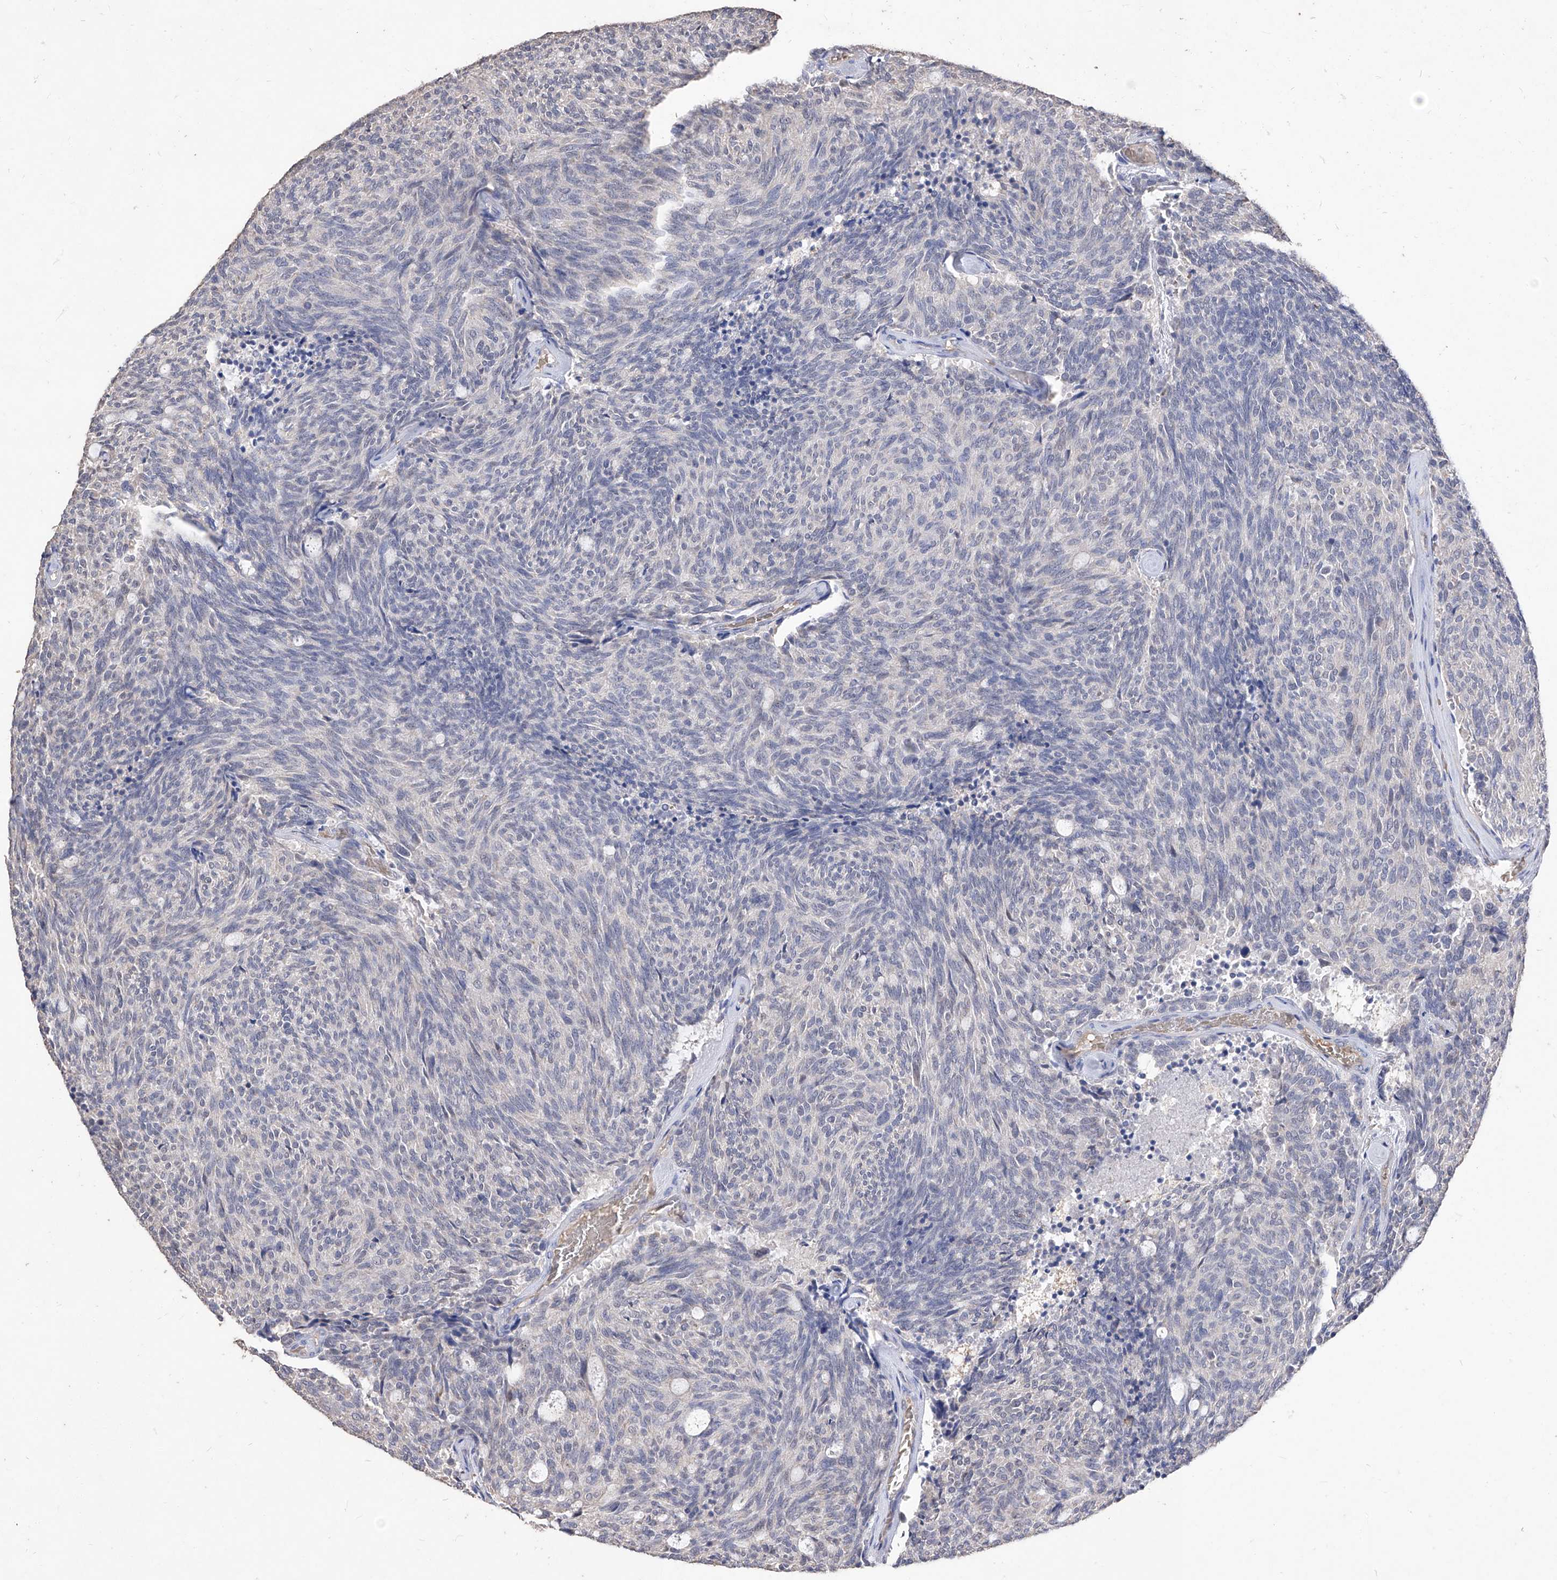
{"staining": {"intensity": "negative", "quantity": "none", "location": "none"}, "tissue": "carcinoid", "cell_type": "Tumor cells", "image_type": "cancer", "snomed": [{"axis": "morphology", "description": "Carcinoid, malignant, NOS"}, {"axis": "topography", "description": "Pancreas"}], "caption": "DAB (3,3'-diaminobenzidine) immunohistochemical staining of carcinoid shows no significant expression in tumor cells.", "gene": "EML1", "patient": {"sex": "female", "age": 54}}